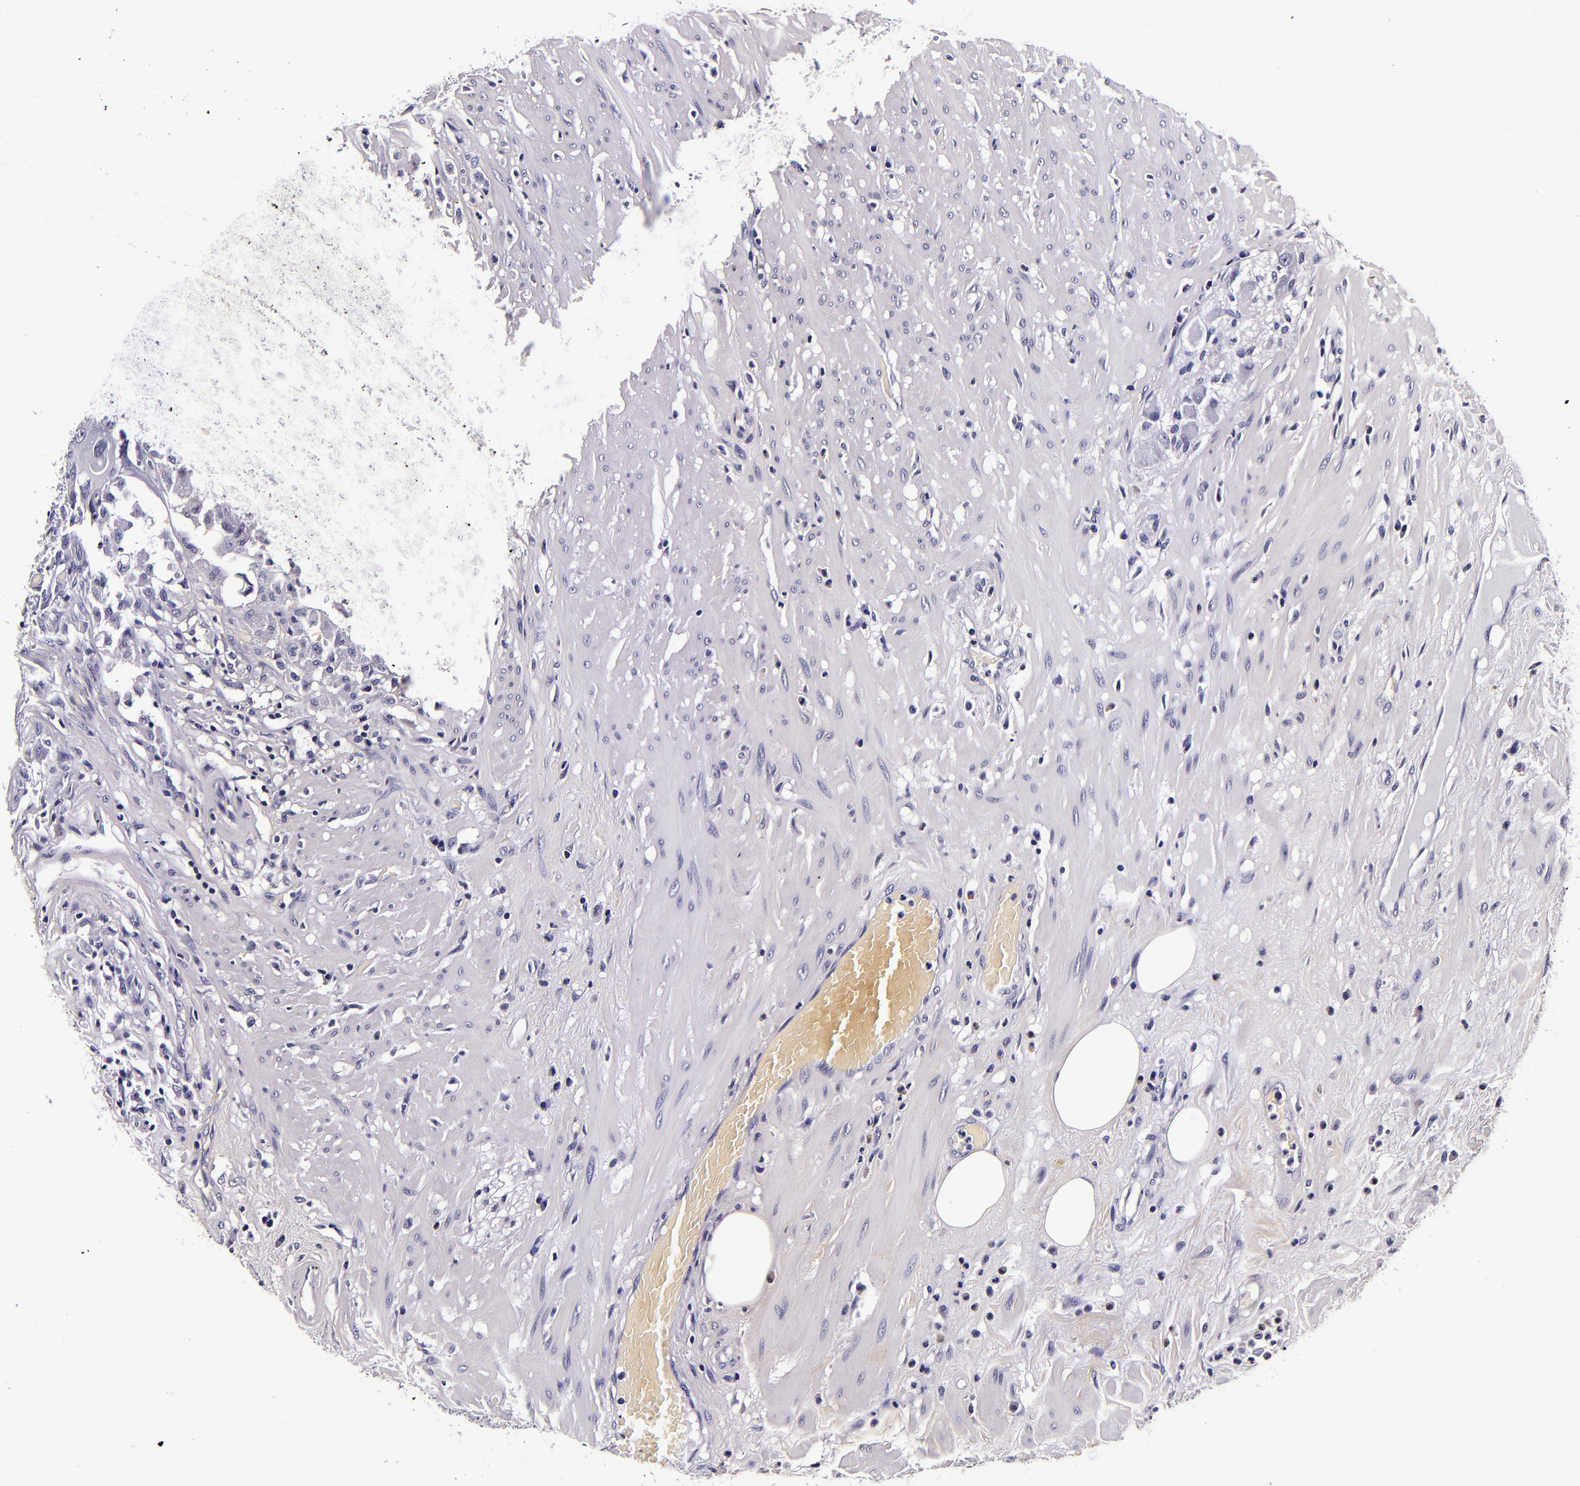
{"staining": {"intensity": "negative", "quantity": "none", "location": "none"}, "tissue": "colorectal cancer", "cell_type": "Tumor cells", "image_type": "cancer", "snomed": [{"axis": "morphology", "description": "Adenocarcinoma, NOS"}, {"axis": "topography", "description": "Rectum"}], "caption": "Immunohistochemical staining of adenocarcinoma (colorectal) reveals no significant staining in tumor cells. The staining was performed using DAB (3,3'-diaminobenzidine) to visualize the protein expression in brown, while the nuclei were stained in blue with hematoxylin (Magnification: 20x).", "gene": "FBN1", "patient": {"sex": "male", "age": 53}}